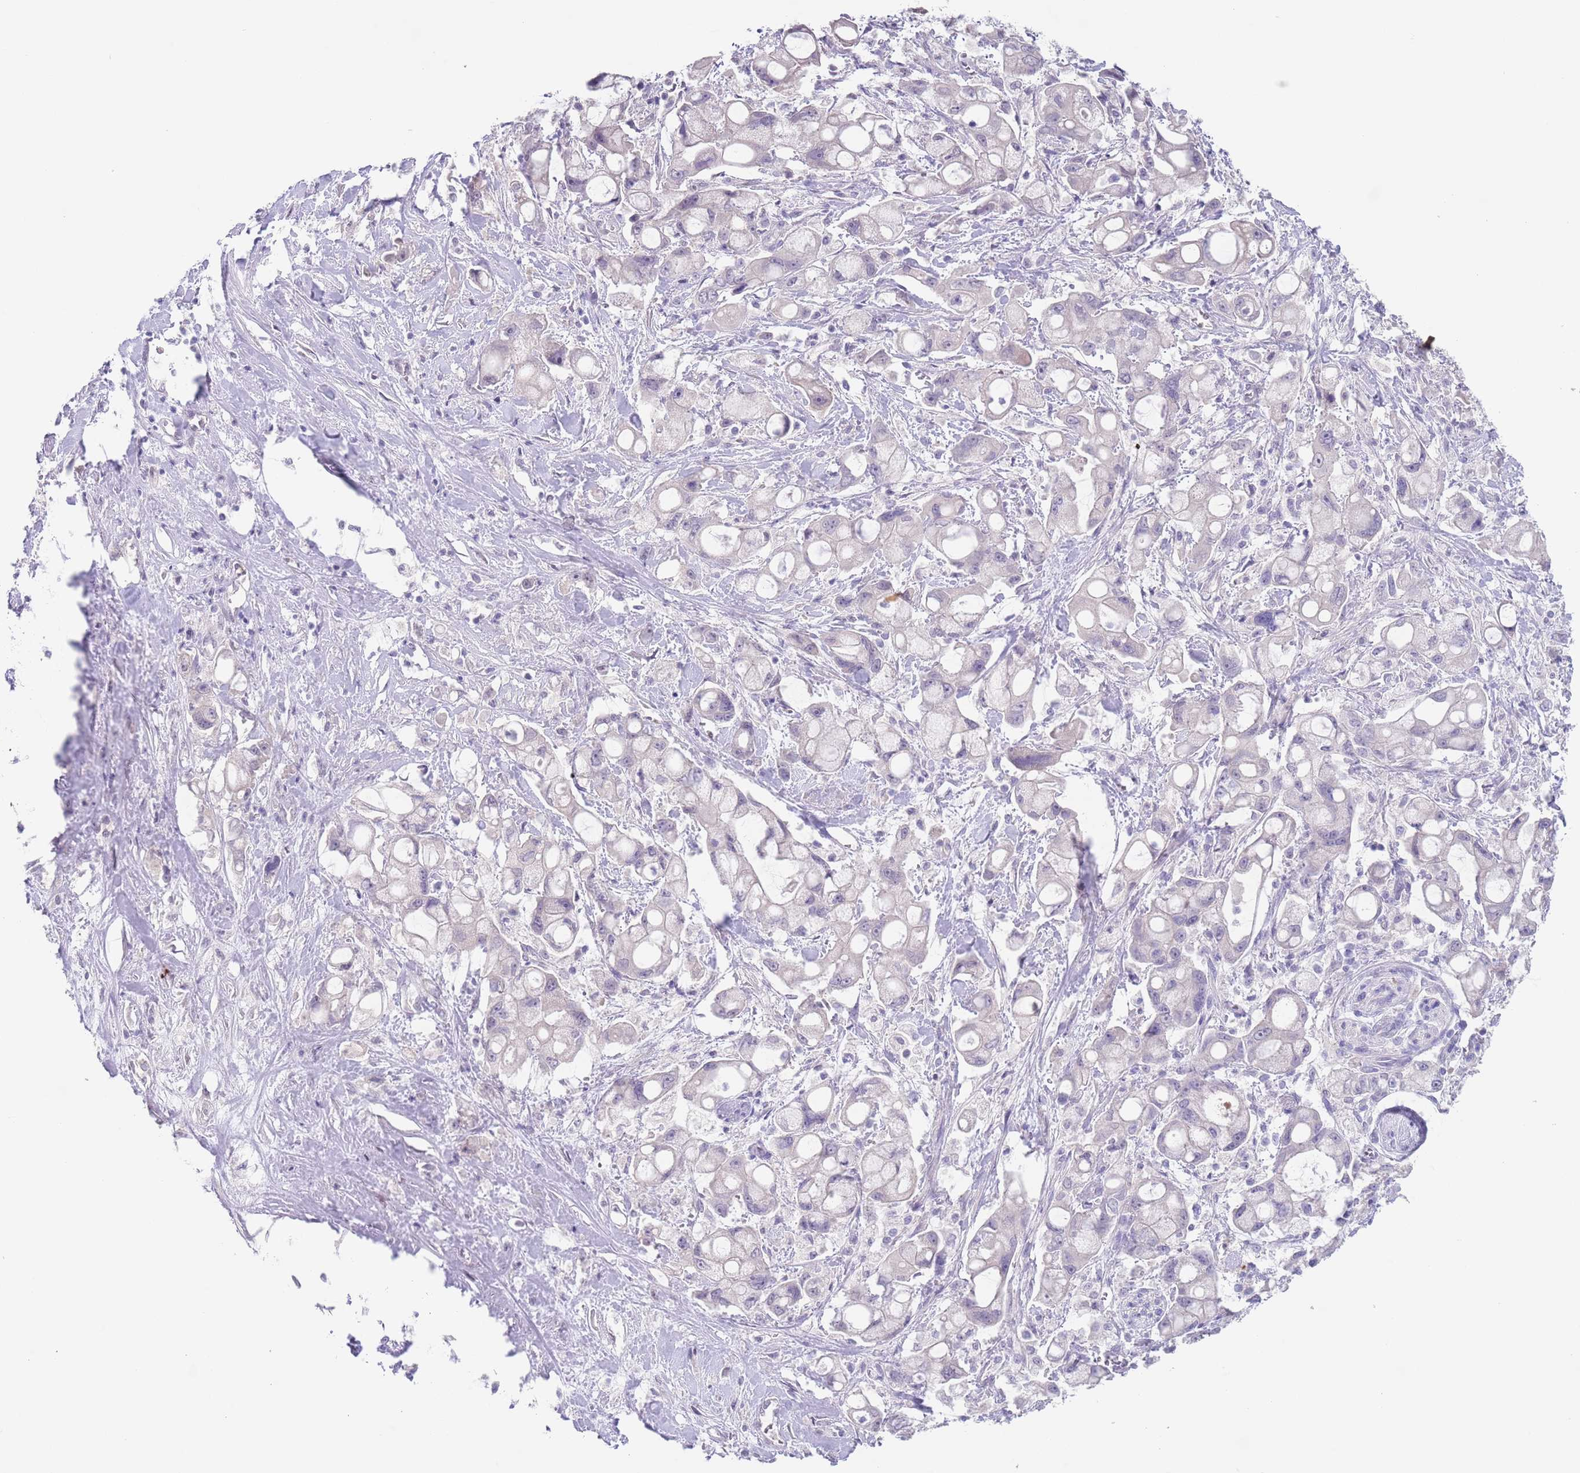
{"staining": {"intensity": "negative", "quantity": "none", "location": "none"}, "tissue": "pancreatic cancer", "cell_type": "Tumor cells", "image_type": "cancer", "snomed": [{"axis": "morphology", "description": "Adenocarcinoma, NOS"}, {"axis": "topography", "description": "Pancreas"}], "caption": "High magnification brightfield microscopy of pancreatic adenocarcinoma stained with DAB (3,3'-diaminobenzidine) (brown) and counterstained with hematoxylin (blue): tumor cells show no significant expression. (Brightfield microscopy of DAB IHC at high magnification).", "gene": "SPIRE2", "patient": {"sex": "male", "age": 68}}